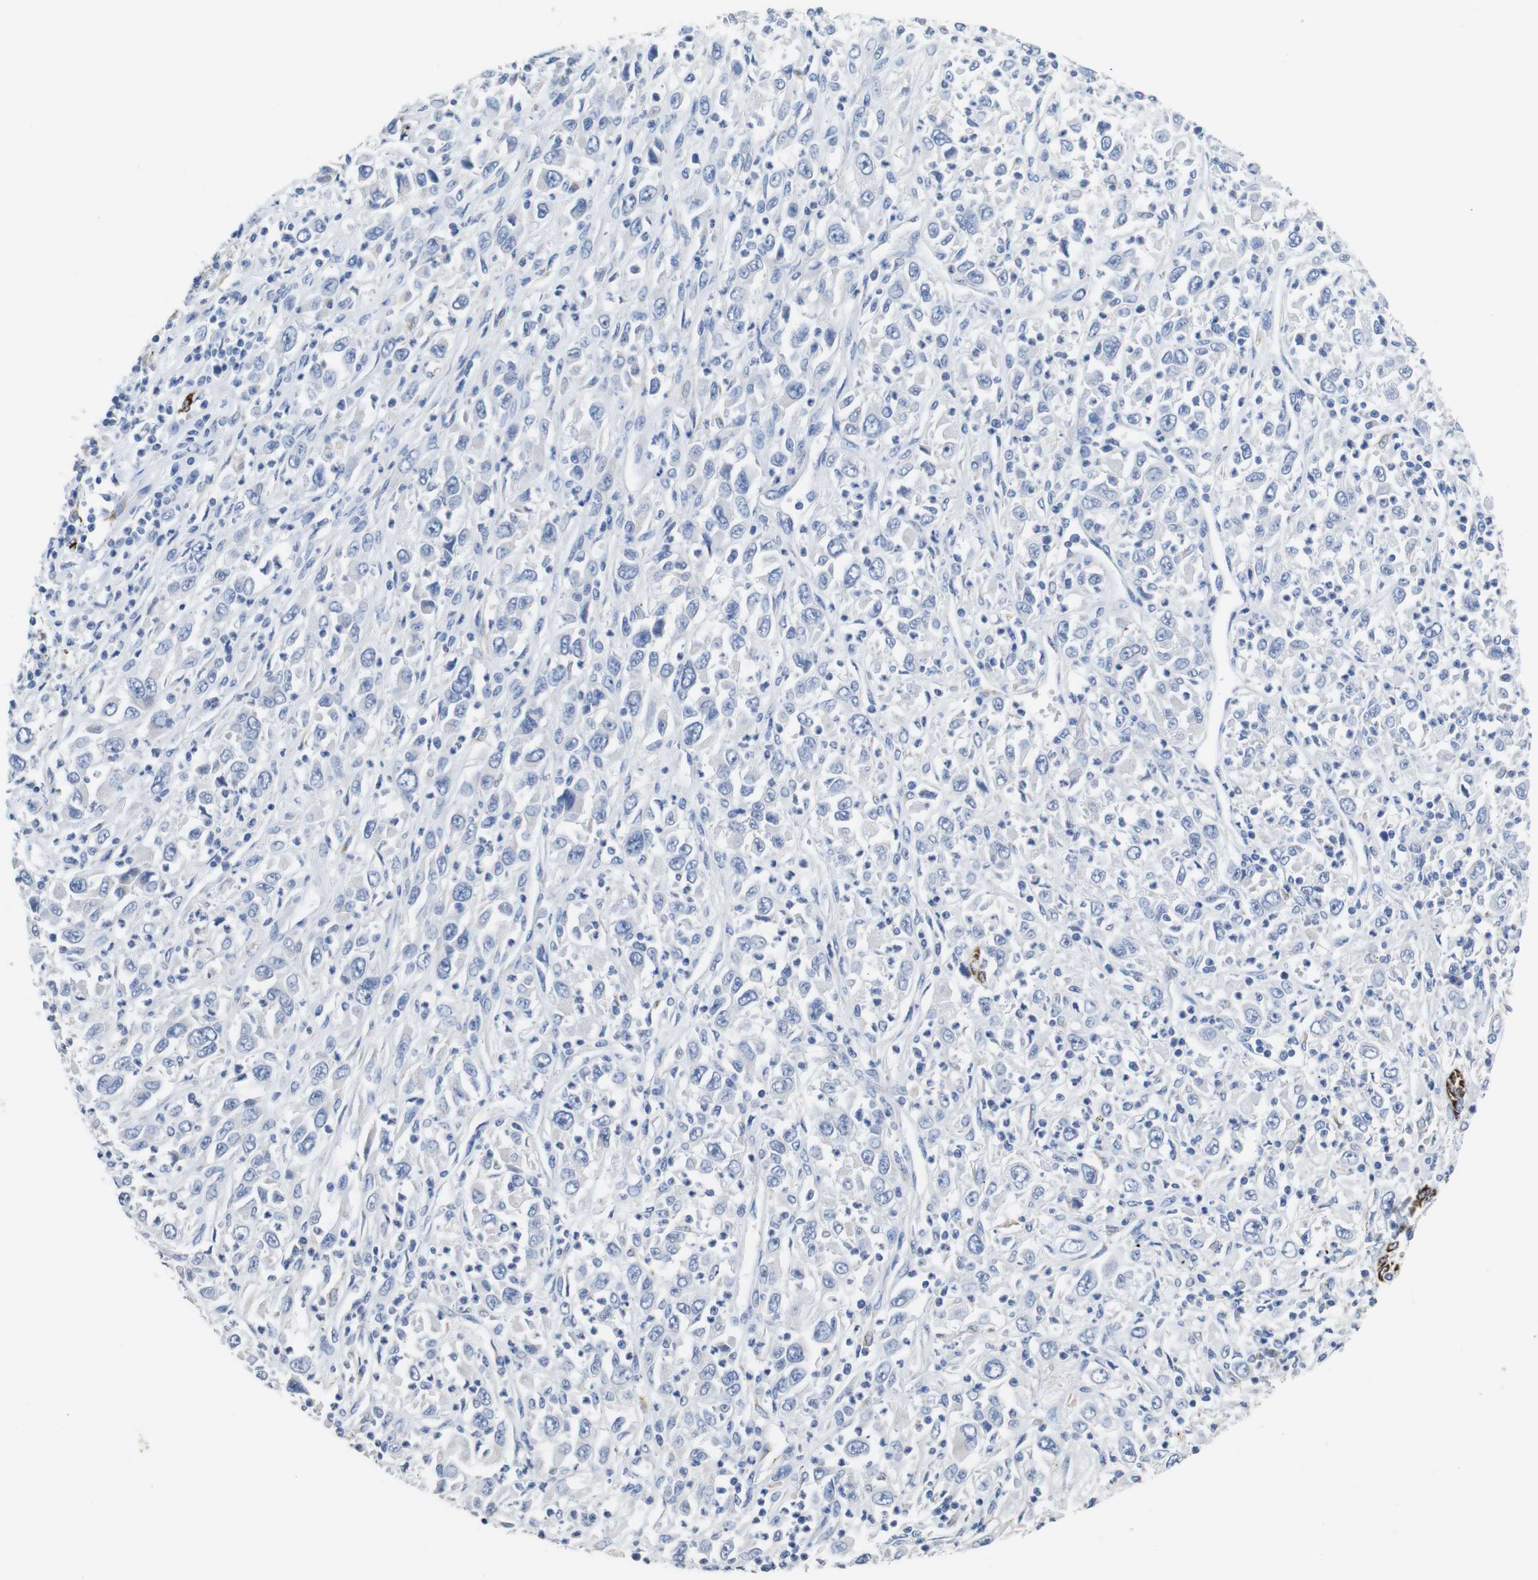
{"staining": {"intensity": "negative", "quantity": "none", "location": "none"}, "tissue": "melanoma", "cell_type": "Tumor cells", "image_type": "cancer", "snomed": [{"axis": "morphology", "description": "Malignant melanoma, Metastatic site"}, {"axis": "topography", "description": "Skin"}], "caption": "Immunohistochemistry image of neoplastic tissue: melanoma stained with DAB reveals no significant protein expression in tumor cells. Brightfield microscopy of immunohistochemistry (IHC) stained with DAB (brown) and hematoxylin (blue), captured at high magnification.", "gene": "MAOA", "patient": {"sex": "female", "age": 56}}